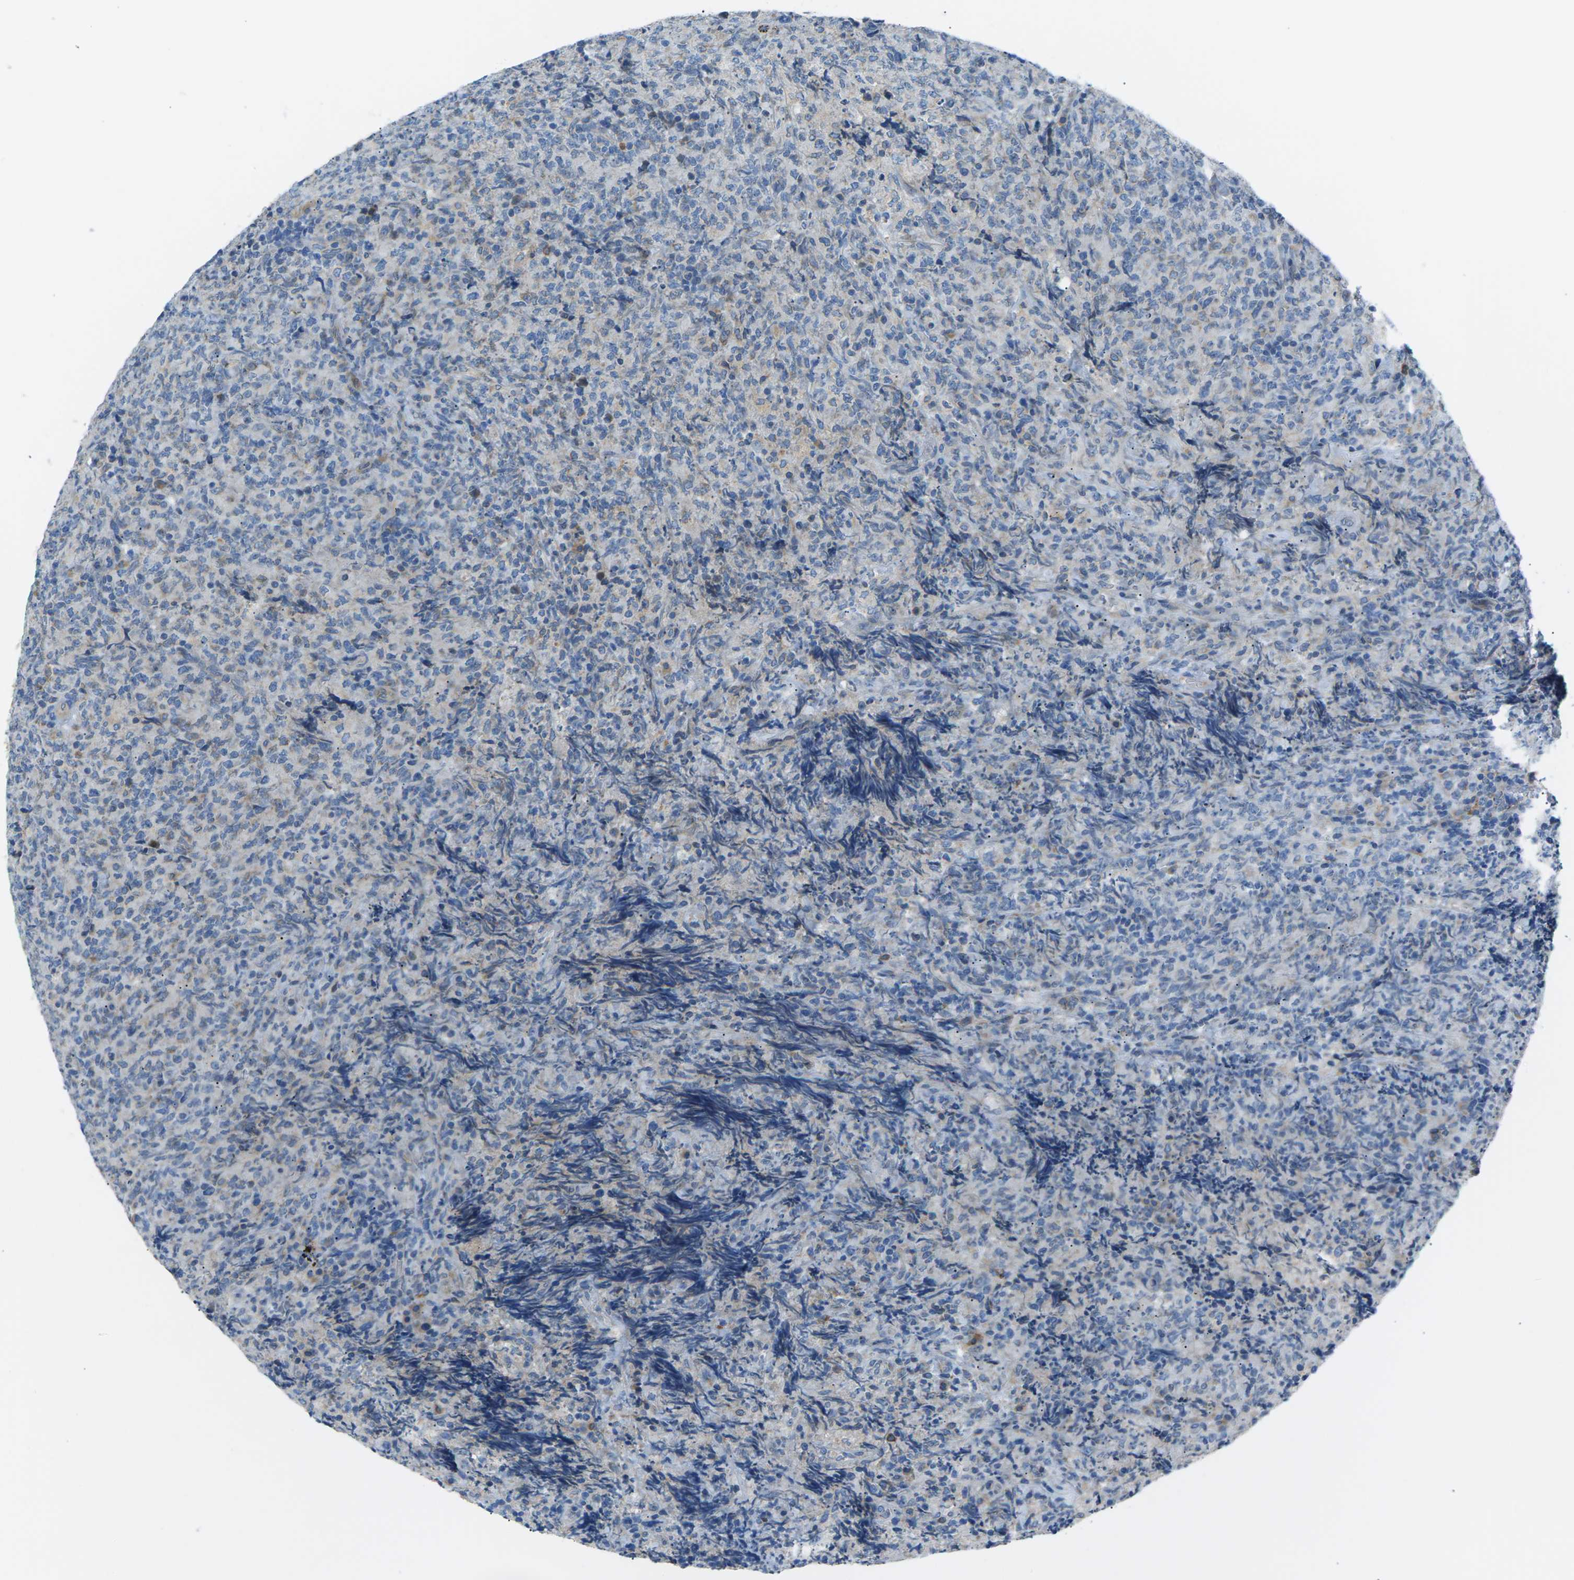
{"staining": {"intensity": "weak", "quantity": "<25%", "location": "cytoplasmic/membranous"}, "tissue": "lymphoma", "cell_type": "Tumor cells", "image_type": "cancer", "snomed": [{"axis": "morphology", "description": "Malignant lymphoma, non-Hodgkin's type, High grade"}, {"axis": "topography", "description": "Tonsil"}], "caption": "Lymphoma was stained to show a protein in brown. There is no significant staining in tumor cells. (Immunohistochemistry (ihc), brightfield microscopy, high magnification).", "gene": "ZDHHC24", "patient": {"sex": "female", "age": 36}}